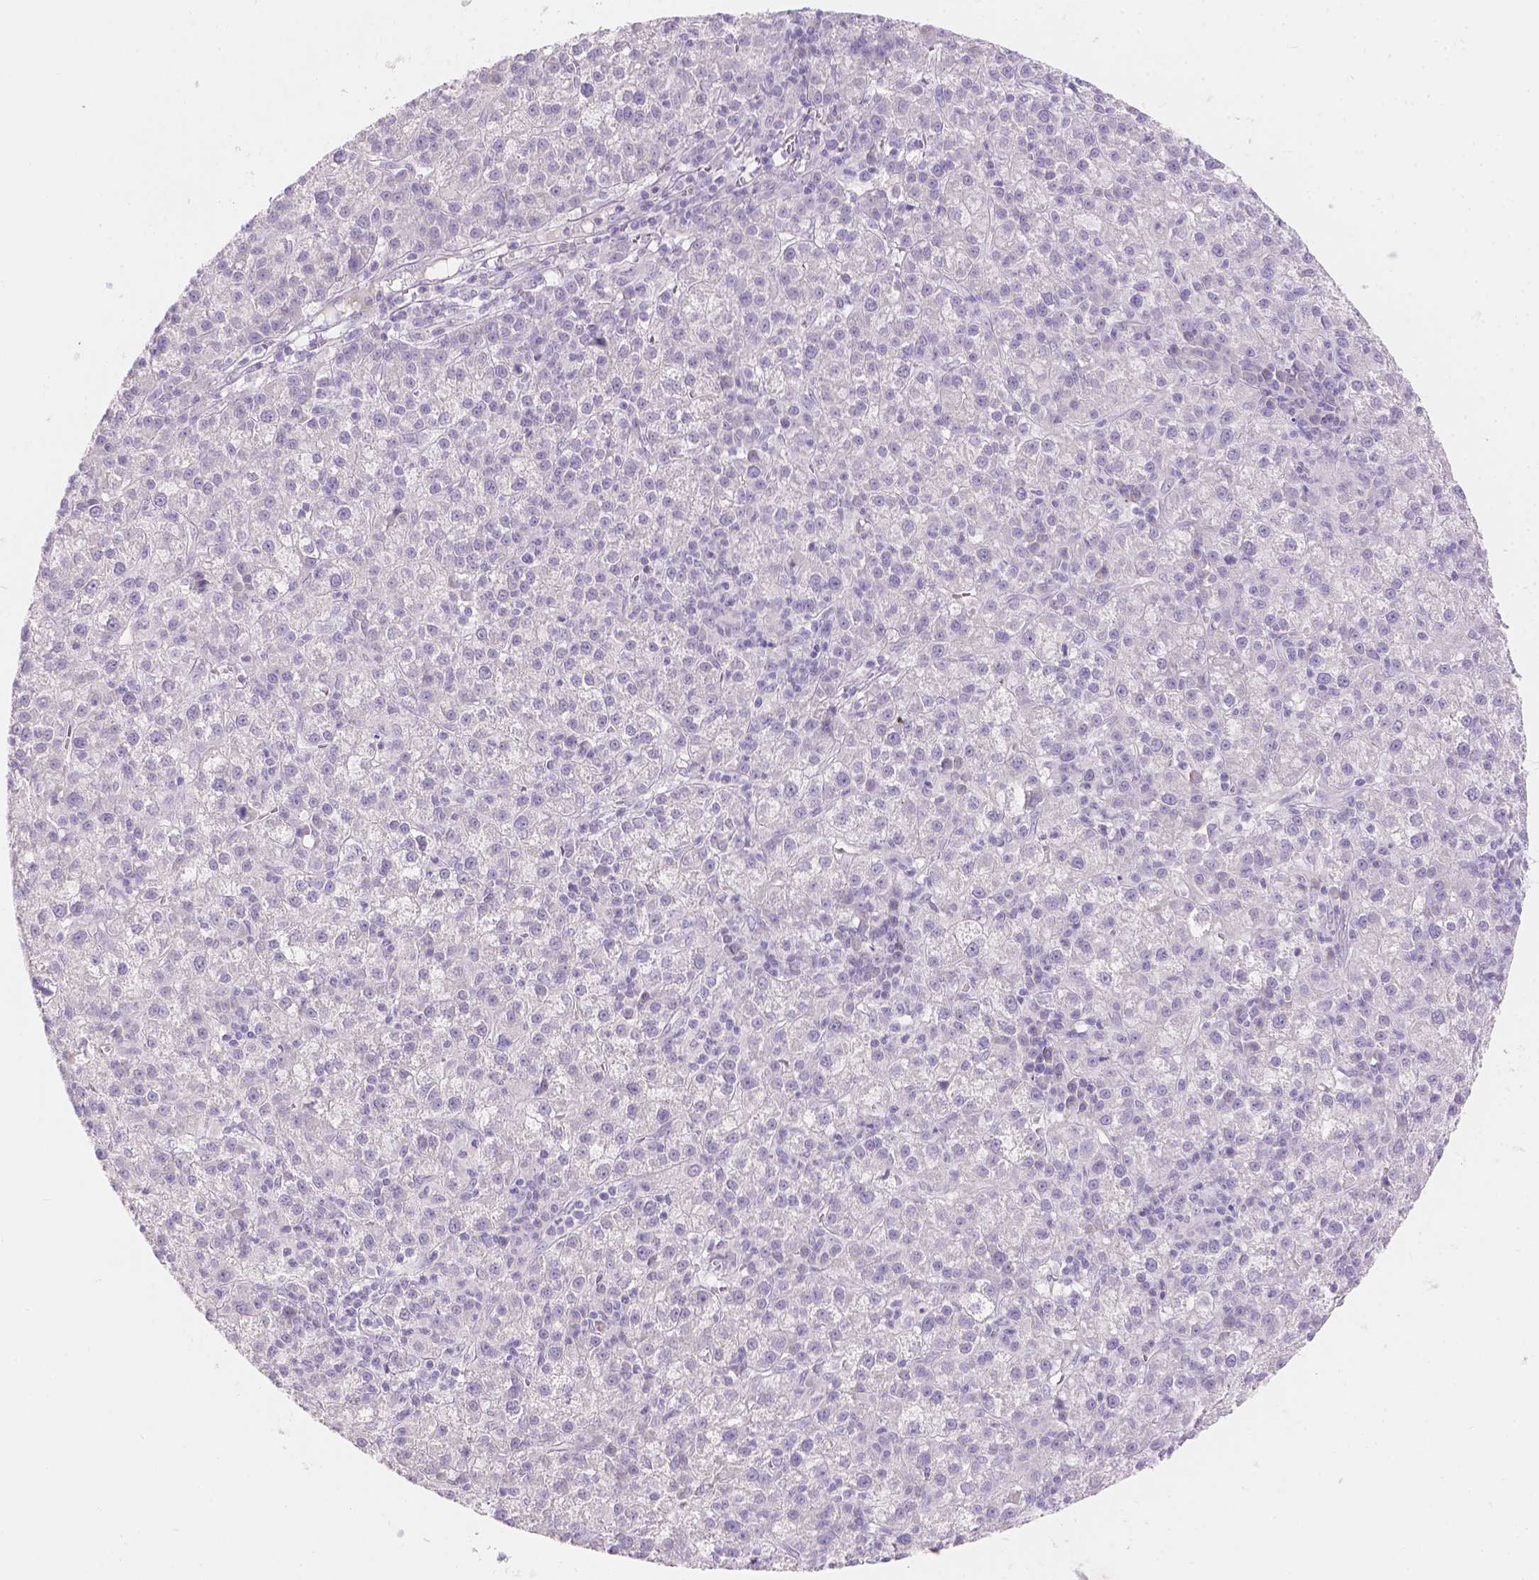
{"staining": {"intensity": "negative", "quantity": "none", "location": "none"}, "tissue": "liver cancer", "cell_type": "Tumor cells", "image_type": "cancer", "snomed": [{"axis": "morphology", "description": "Carcinoma, Hepatocellular, NOS"}, {"axis": "topography", "description": "Liver"}], "caption": "DAB (3,3'-diaminobenzidine) immunohistochemical staining of human liver cancer (hepatocellular carcinoma) shows no significant positivity in tumor cells.", "gene": "HTN3", "patient": {"sex": "female", "age": 60}}